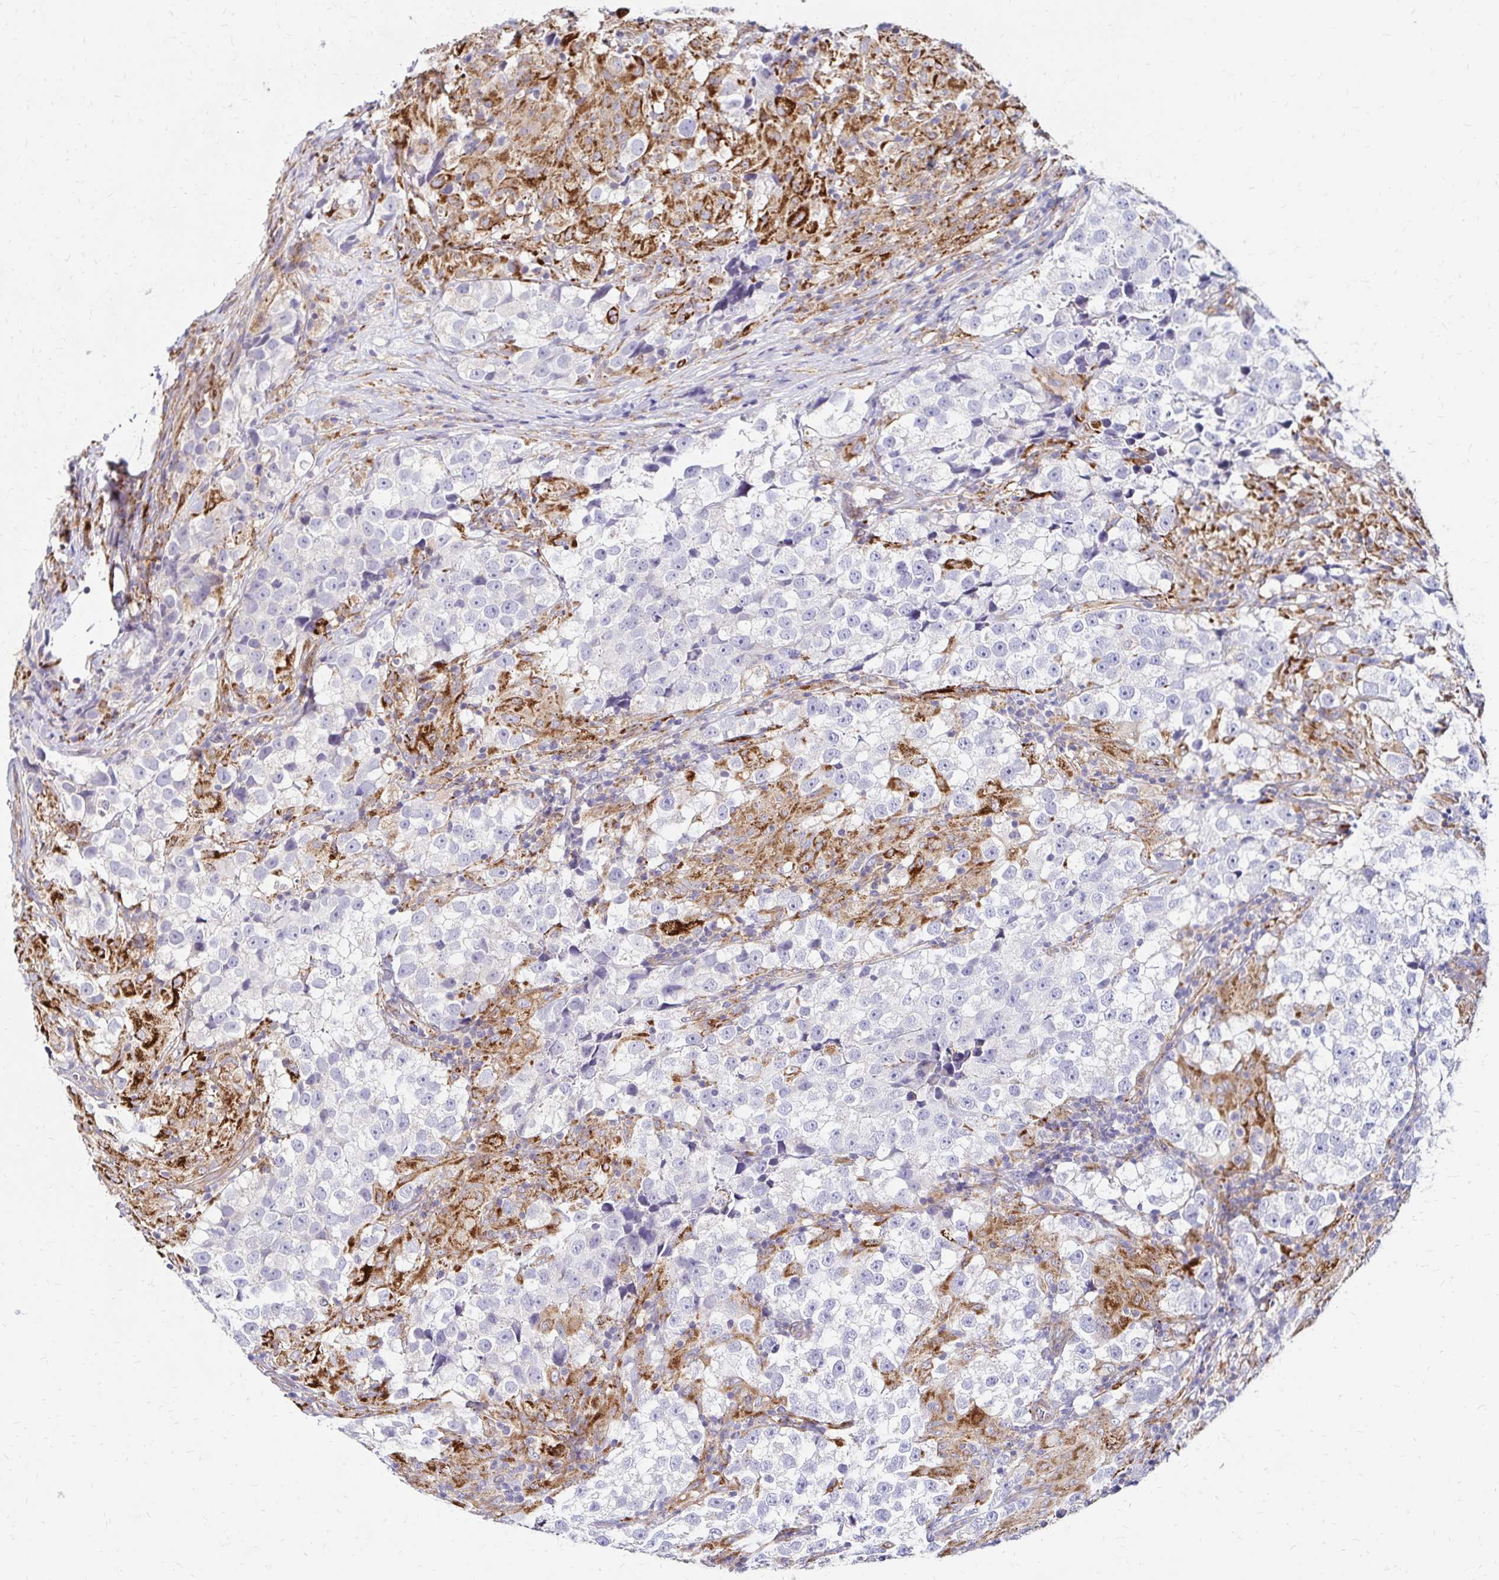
{"staining": {"intensity": "negative", "quantity": "none", "location": "none"}, "tissue": "testis cancer", "cell_type": "Tumor cells", "image_type": "cancer", "snomed": [{"axis": "morphology", "description": "Seminoma, NOS"}, {"axis": "topography", "description": "Testis"}], "caption": "Seminoma (testis) was stained to show a protein in brown. There is no significant expression in tumor cells.", "gene": "IDUA", "patient": {"sex": "male", "age": 46}}